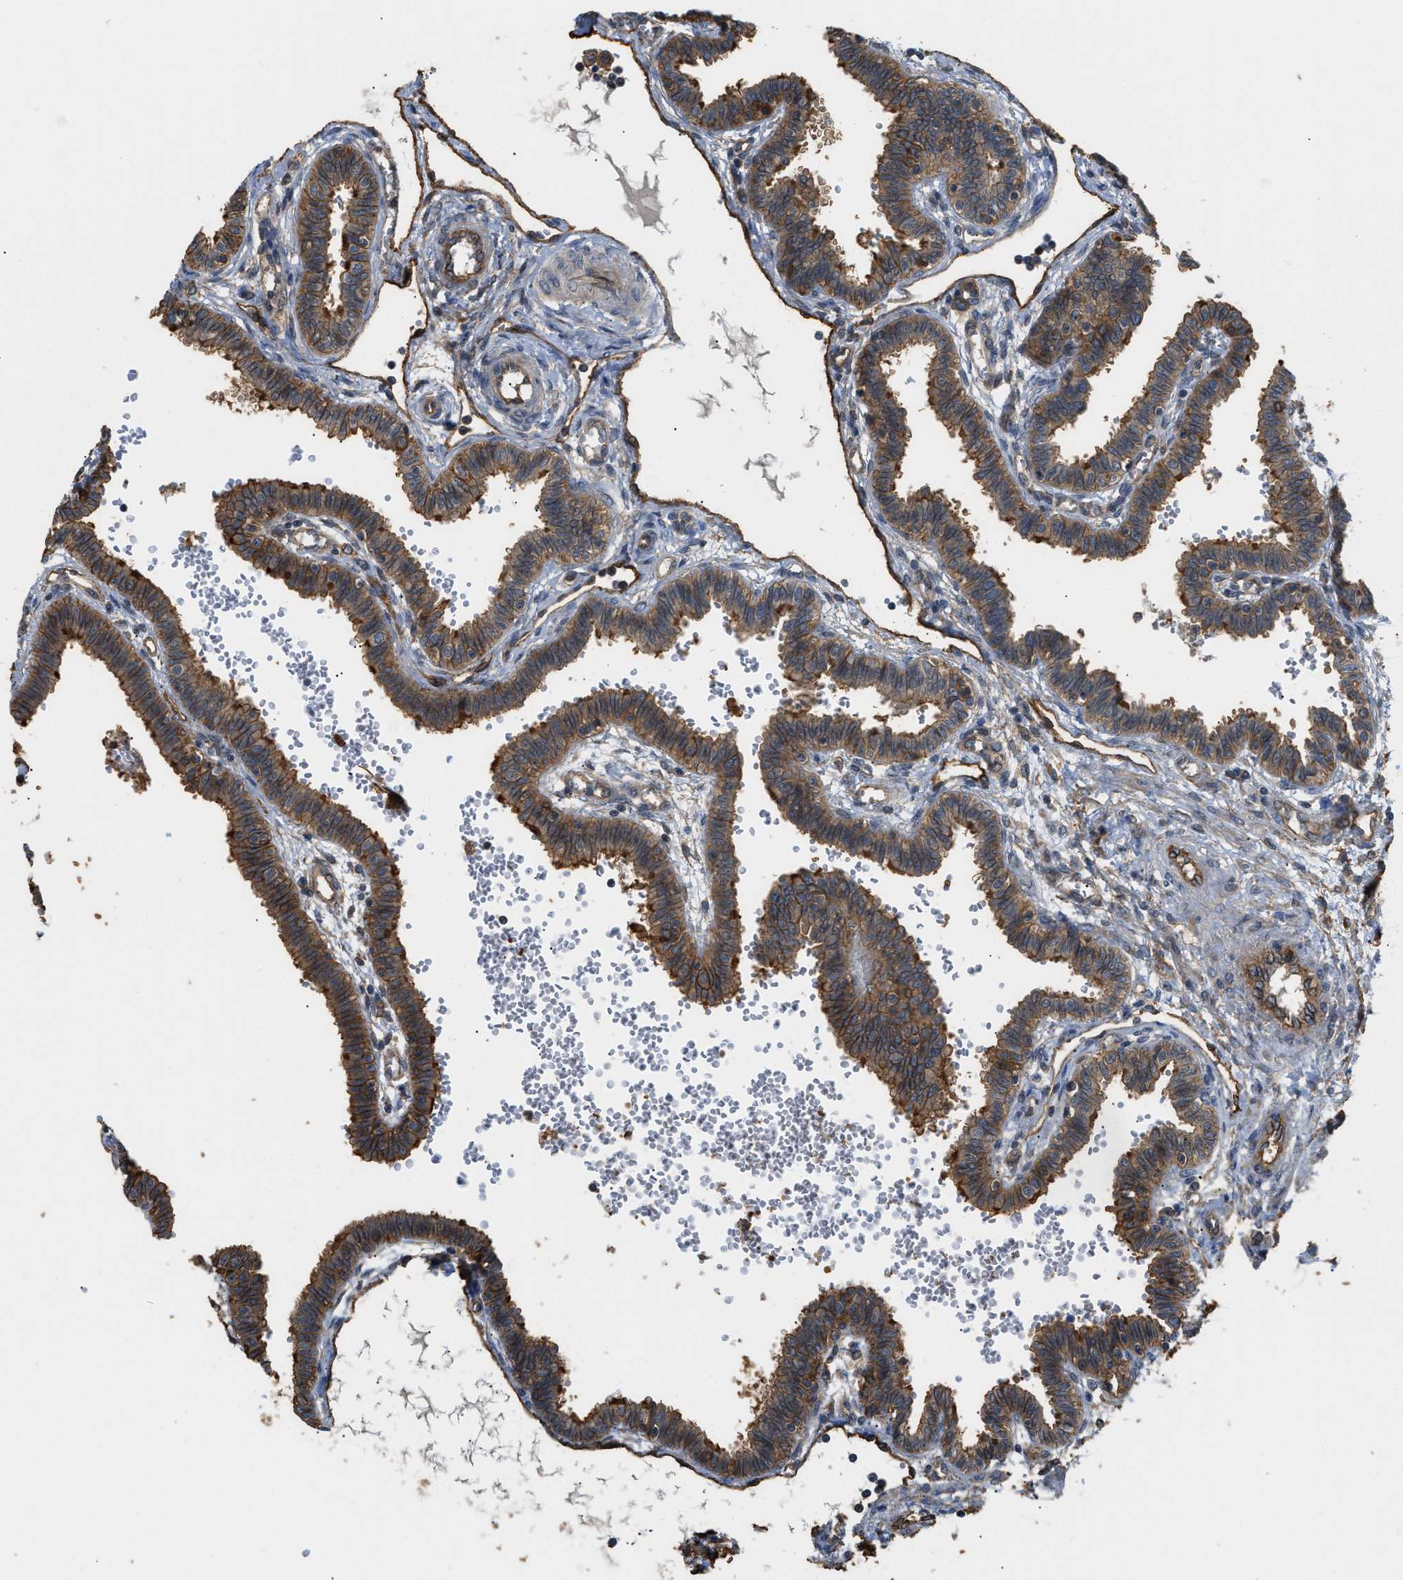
{"staining": {"intensity": "moderate", "quantity": ">75%", "location": "cytoplasmic/membranous"}, "tissue": "fallopian tube", "cell_type": "Glandular cells", "image_type": "normal", "snomed": [{"axis": "morphology", "description": "Normal tissue, NOS"}, {"axis": "topography", "description": "Fallopian tube"}], "caption": "Protein staining exhibits moderate cytoplasmic/membranous expression in about >75% of glandular cells in benign fallopian tube.", "gene": "DDHD2", "patient": {"sex": "female", "age": 32}}